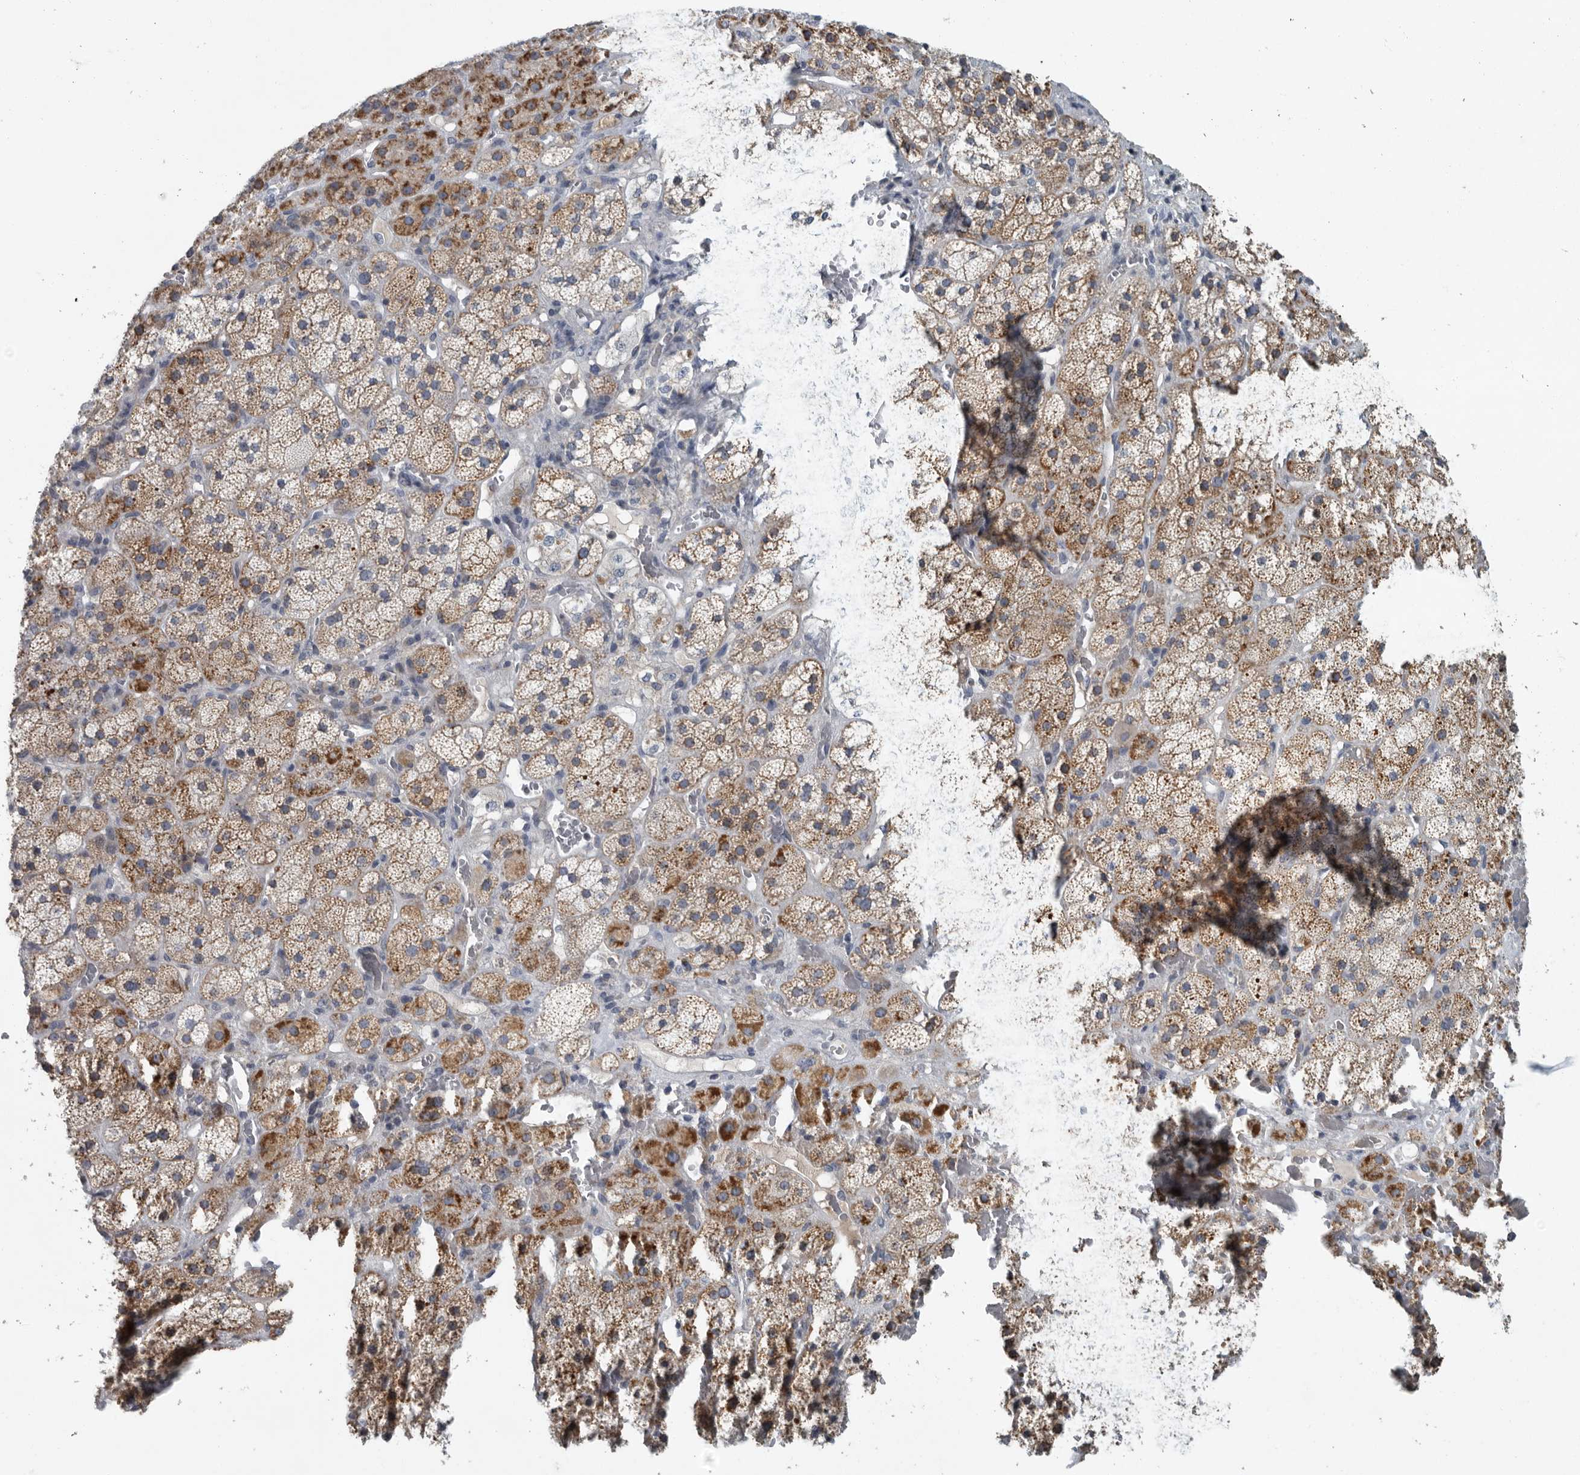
{"staining": {"intensity": "moderate", "quantity": ">75%", "location": "cytoplasmic/membranous"}, "tissue": "adrenal gland", "cell_type": "Glandular cells", "image_type": "normal", "snomed": [{"axis": "morphology", "description": "Normal tissue, NOS"}, {"axis": "topography", "description": "Adrenal gland"}], "caption": "The immunohistochemical stain labels moderate cytoplasmic/membranous positivity in glandular cells of unremarkable adrenal gland.", "gene": "MPP3", "patient": {"sex": "male", "age": 57}}